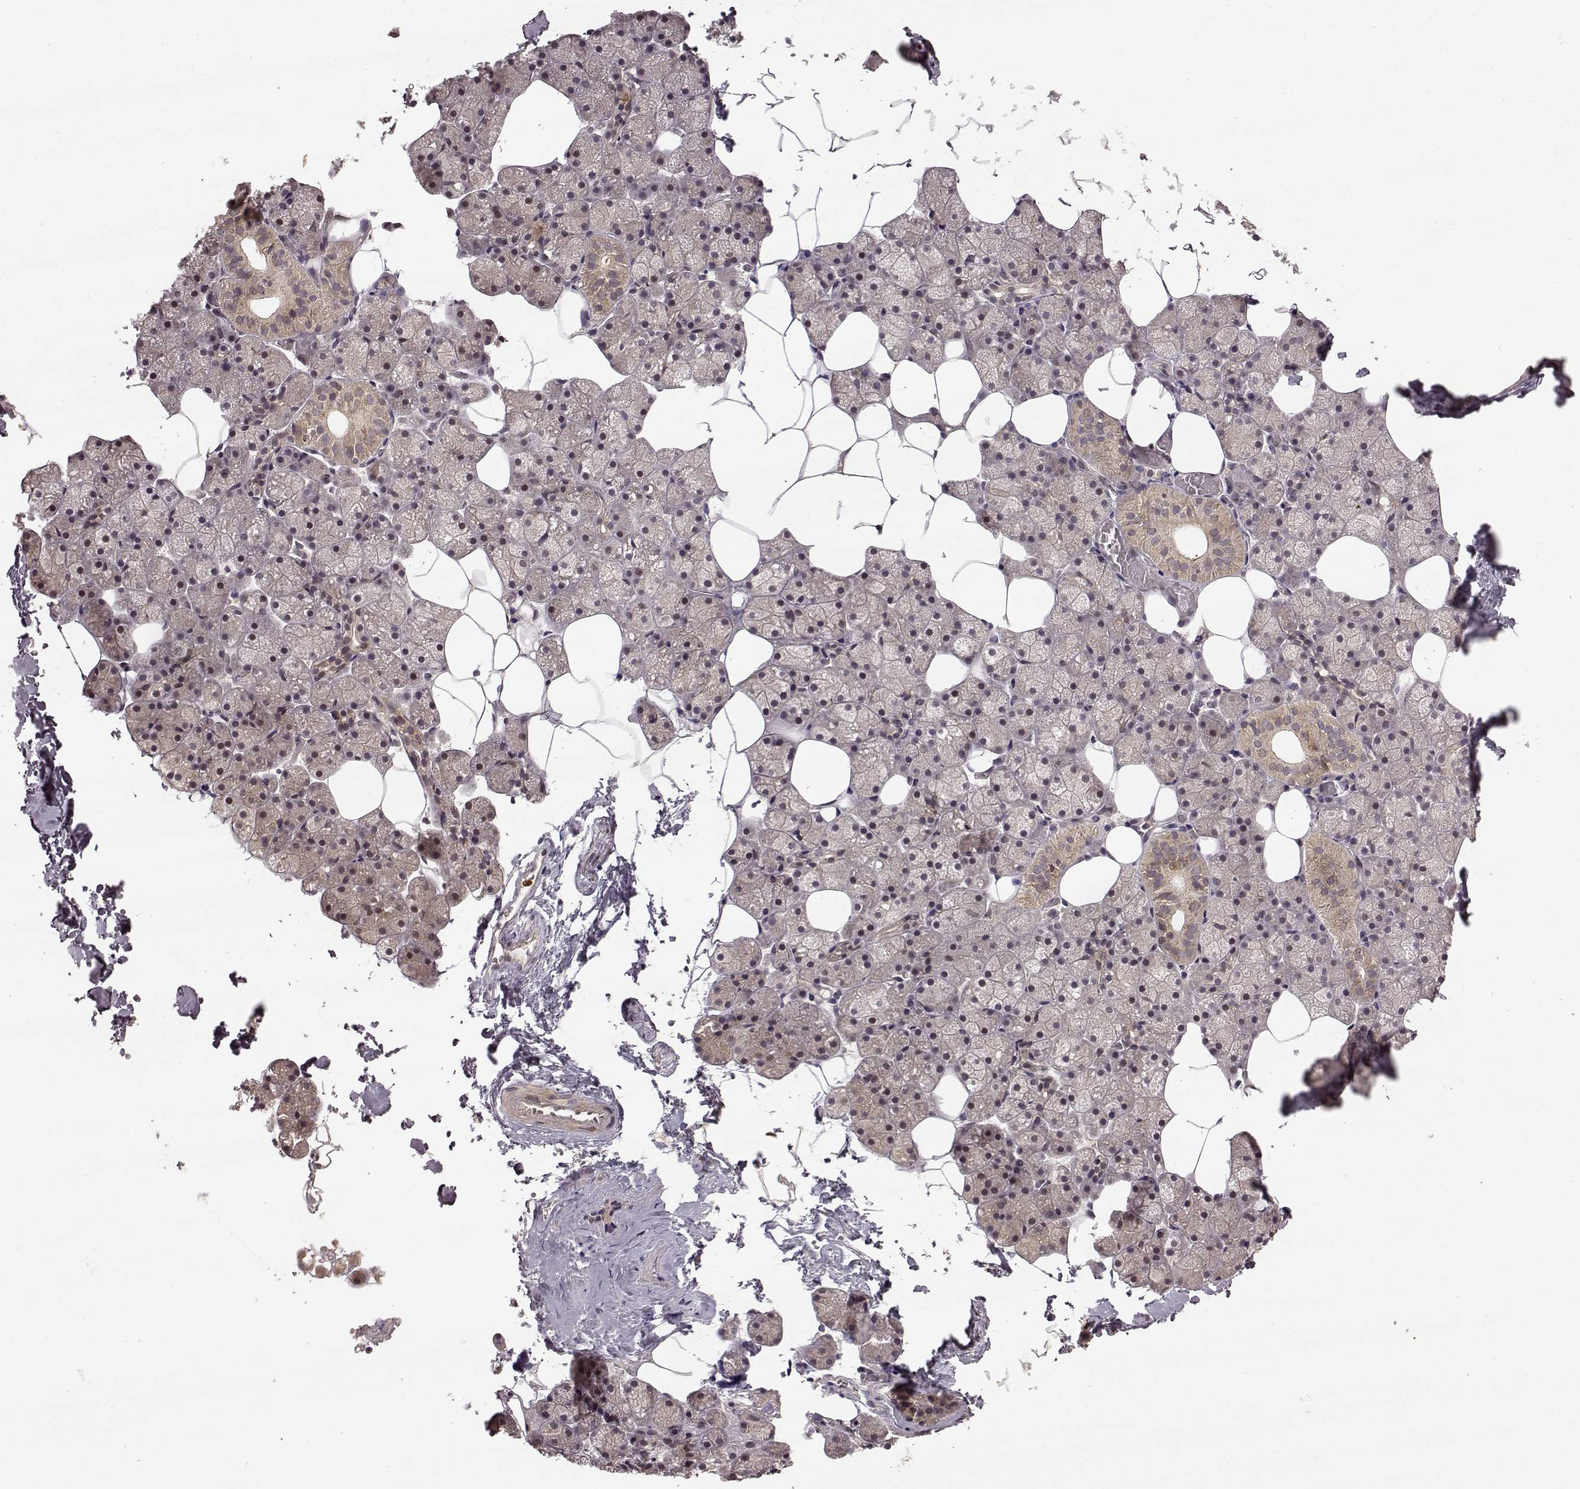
{"staining": {"intensity": "weak", "quantity": "25%-75%", "location": "cytoplasmic/membranous"}, "tissue": "salivary gland", "cell_type": "Glandular cells", "image_type": "normal", "snomed": [{"axis": "morphology", "description": "Normal tissue, NOS"}, {"axis": "topography", "description": "Salivary gland"}], "caption": "Protein expression analysis of benign salivary gland reveals weak cytoplasmic/membranous staining in about 25%-75% of glandular cells.", "gene": "TRMU", "patient": {"sex": "male", "age": 38}}